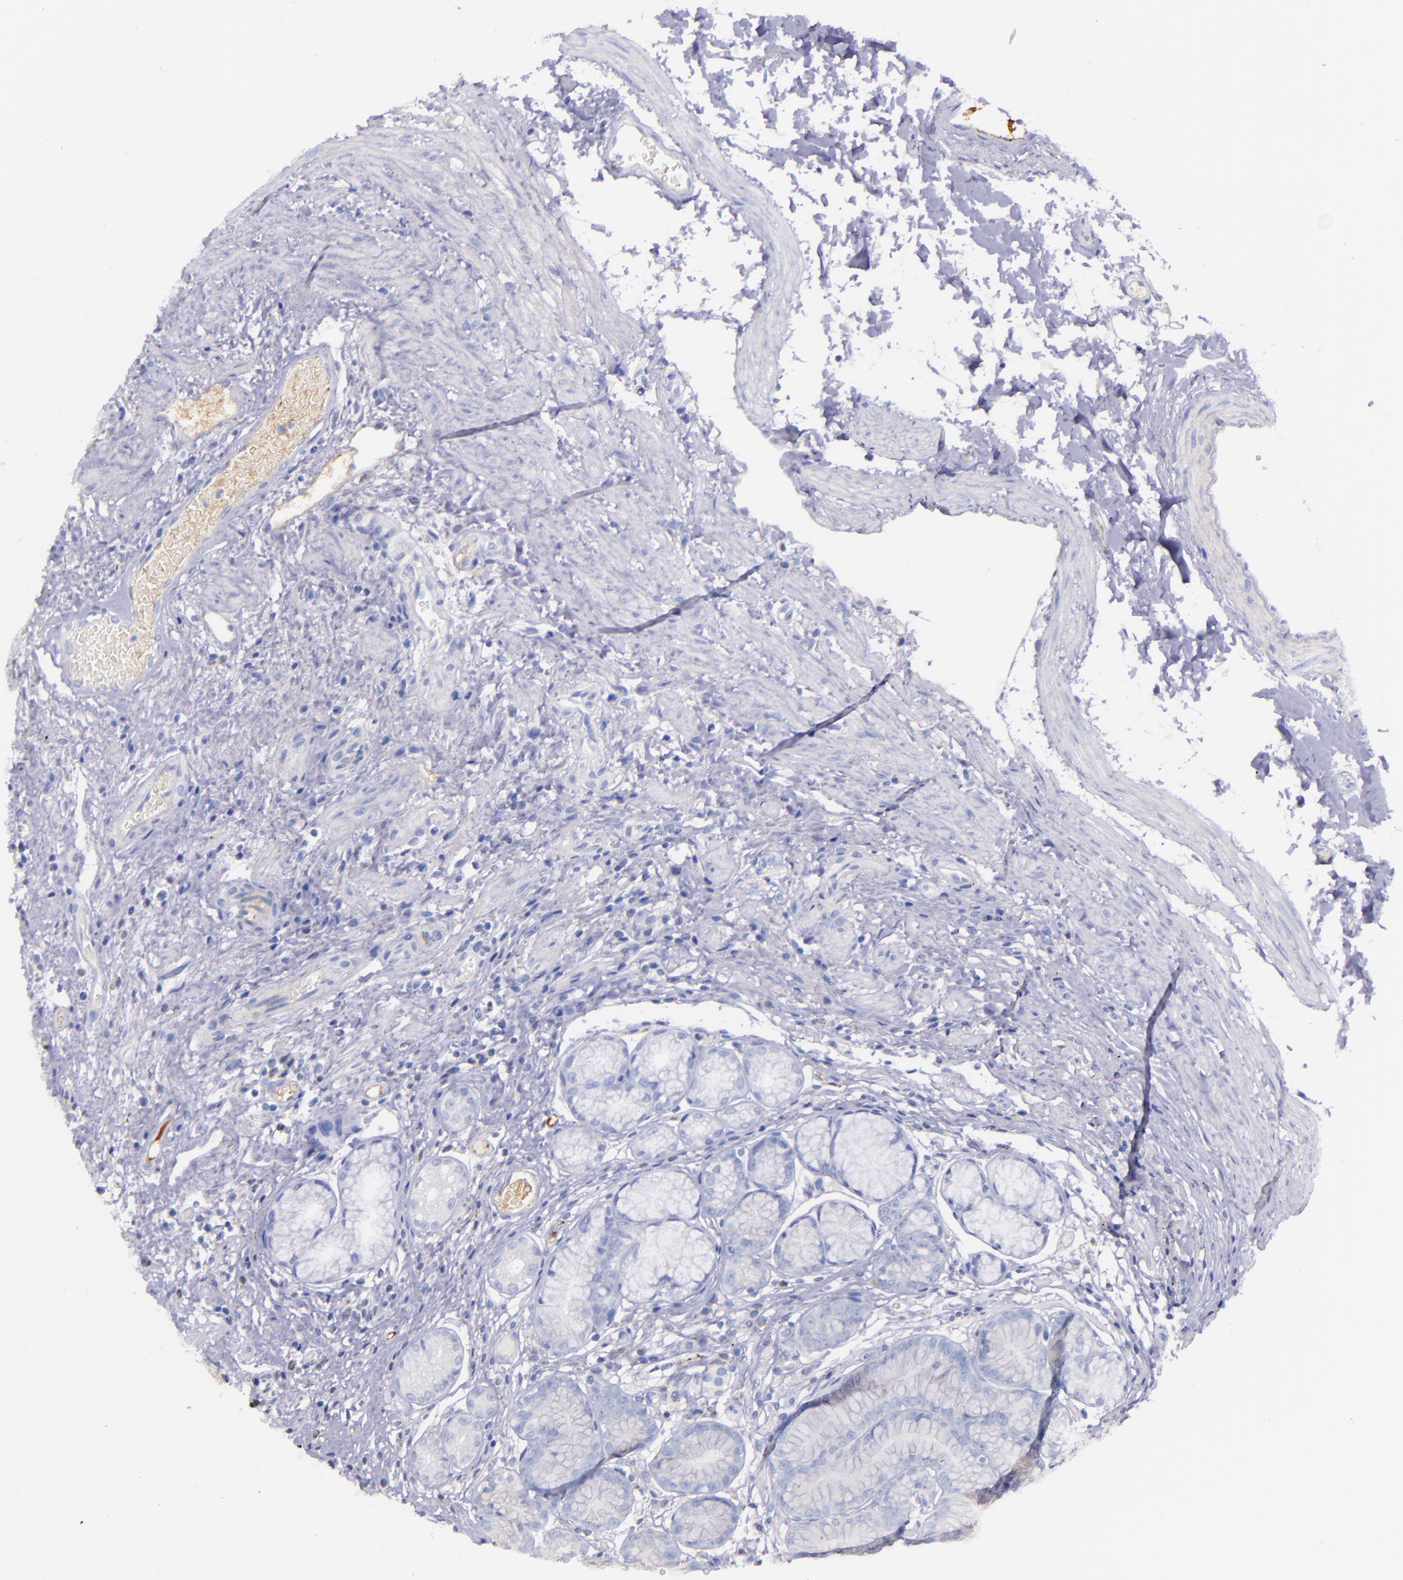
{"staining": {"intensity": "negative", "quantity": "none", "location": "none"}, "tissue": "stomach", "cell_type": "Glandular cells", "image_type": "normal", "snomed": [{"axis": "morphology", "description": "Normal tissue, NOS"}, {"axis": "morphology", "description": "Inflammation, NOS"}, {"axis": "topography", "description": "Stomach, lower"}], "caption": "A high-resolution photomicrograph shows immunohistochemistry (IHC) staining of unremarkable stomach, which exhibits no significant positivity in glandular cells.", "gene": "KNG1", "patient": {"sex": "male", "age": 59}}